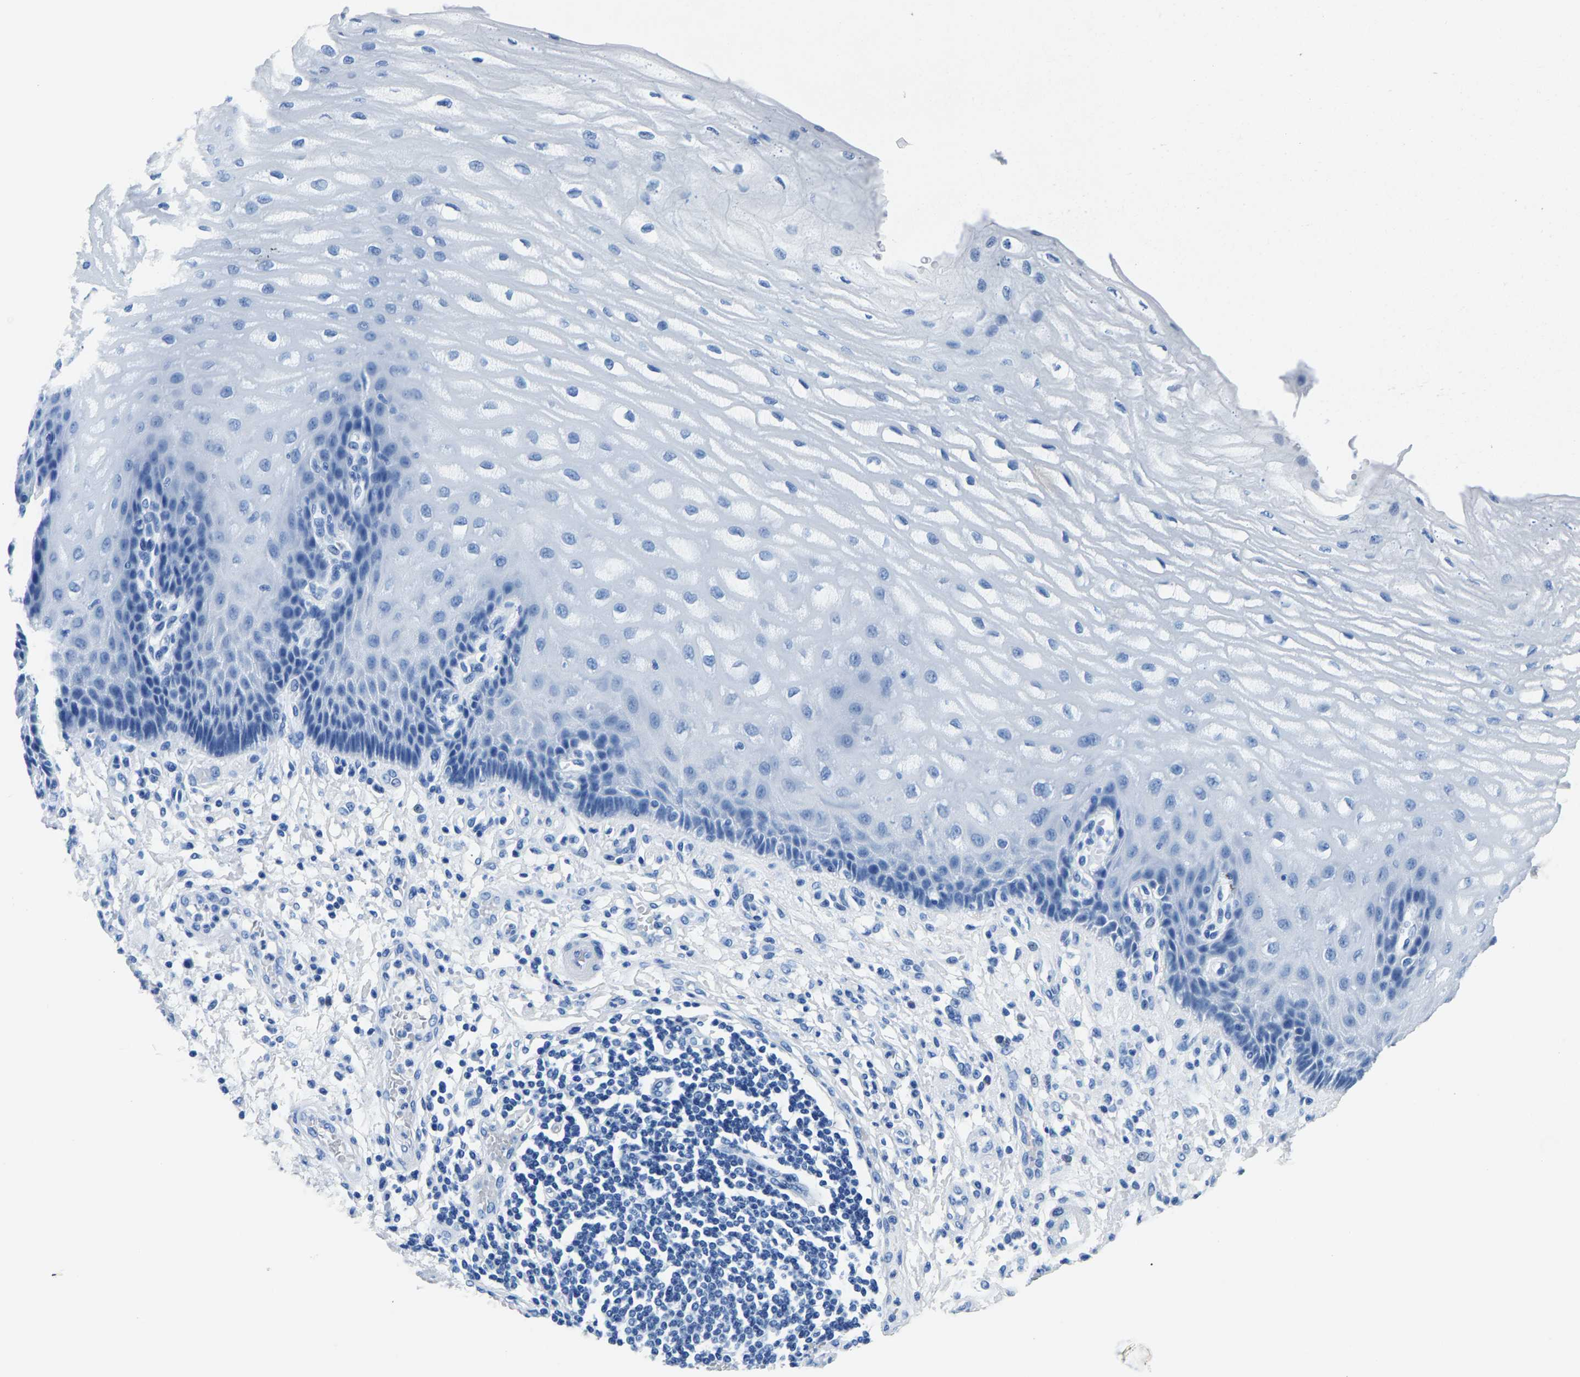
{"staining": {"intensity": "negative", "quantity": "none", "location": "none"}, "tissue": "esophagus", "cell_type": "Squamous epithelial cells", "image_type": "normal", "snomed": [{"axis": "morphology", "description": "Normal tissue, NOS"}, {"axis": "topography", "description": "Esophagus"}], "caption": "An IHC image of unremarkable esophagus is shown. There is no staining in squamous epithelial cells of esophagus.", "gene": "CPS1", "patient": {"sex": "male", "age": 54}}